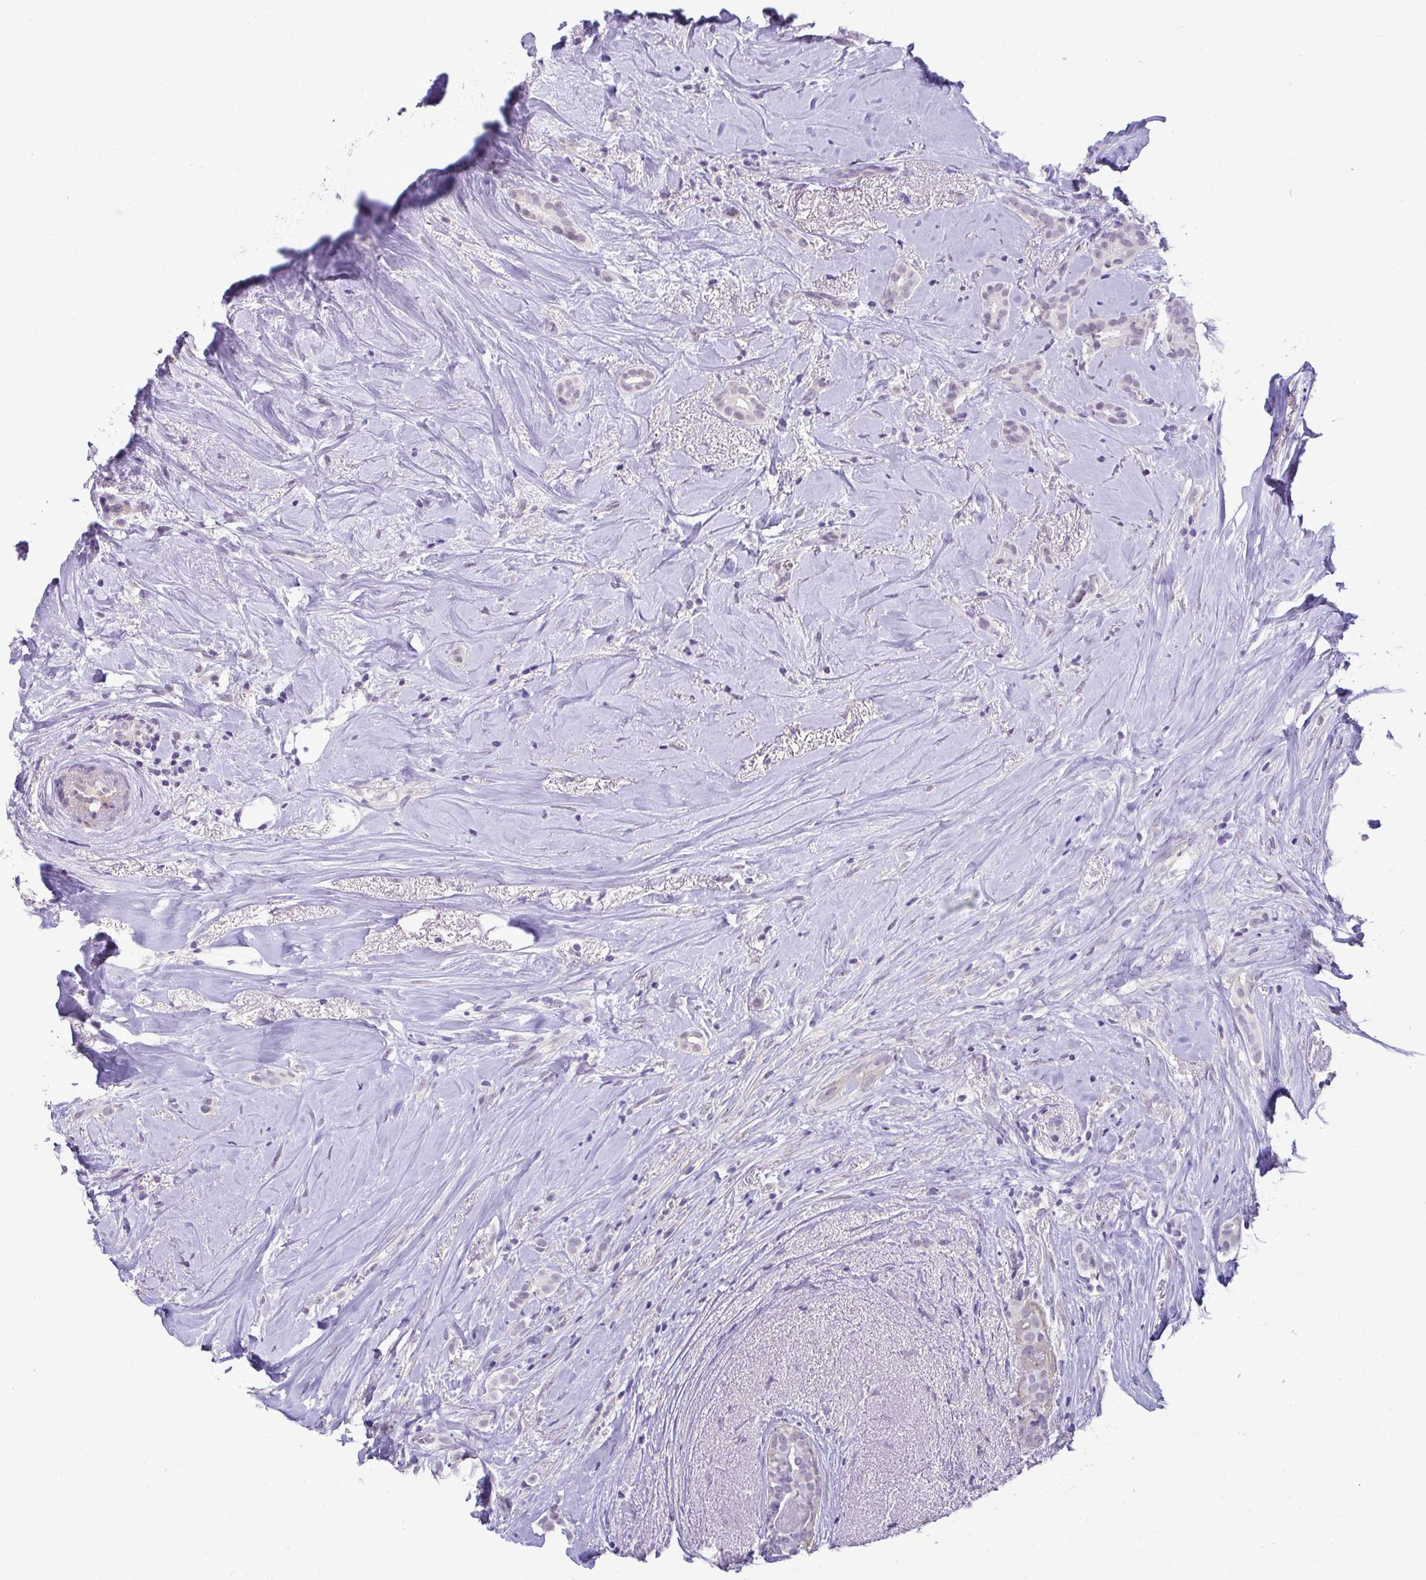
{"staining": {"intensity": "negative", "quantity": "none", "location": "none"}, "tissue": "breast cancer", "cell_type": "Tumor cells", "image_type": "cancer", "snomed": [{"axis": "morphology", "description": "Duct carcinoma"}, {"axis": "topography", "description": "Breast"}], "caption": "Immunohistochemistry (IHC) of human breast cancer reveals no staining in tumor cells.", "gene": "SLC30A3", "patient": {"sex": "female", "age": 65}}